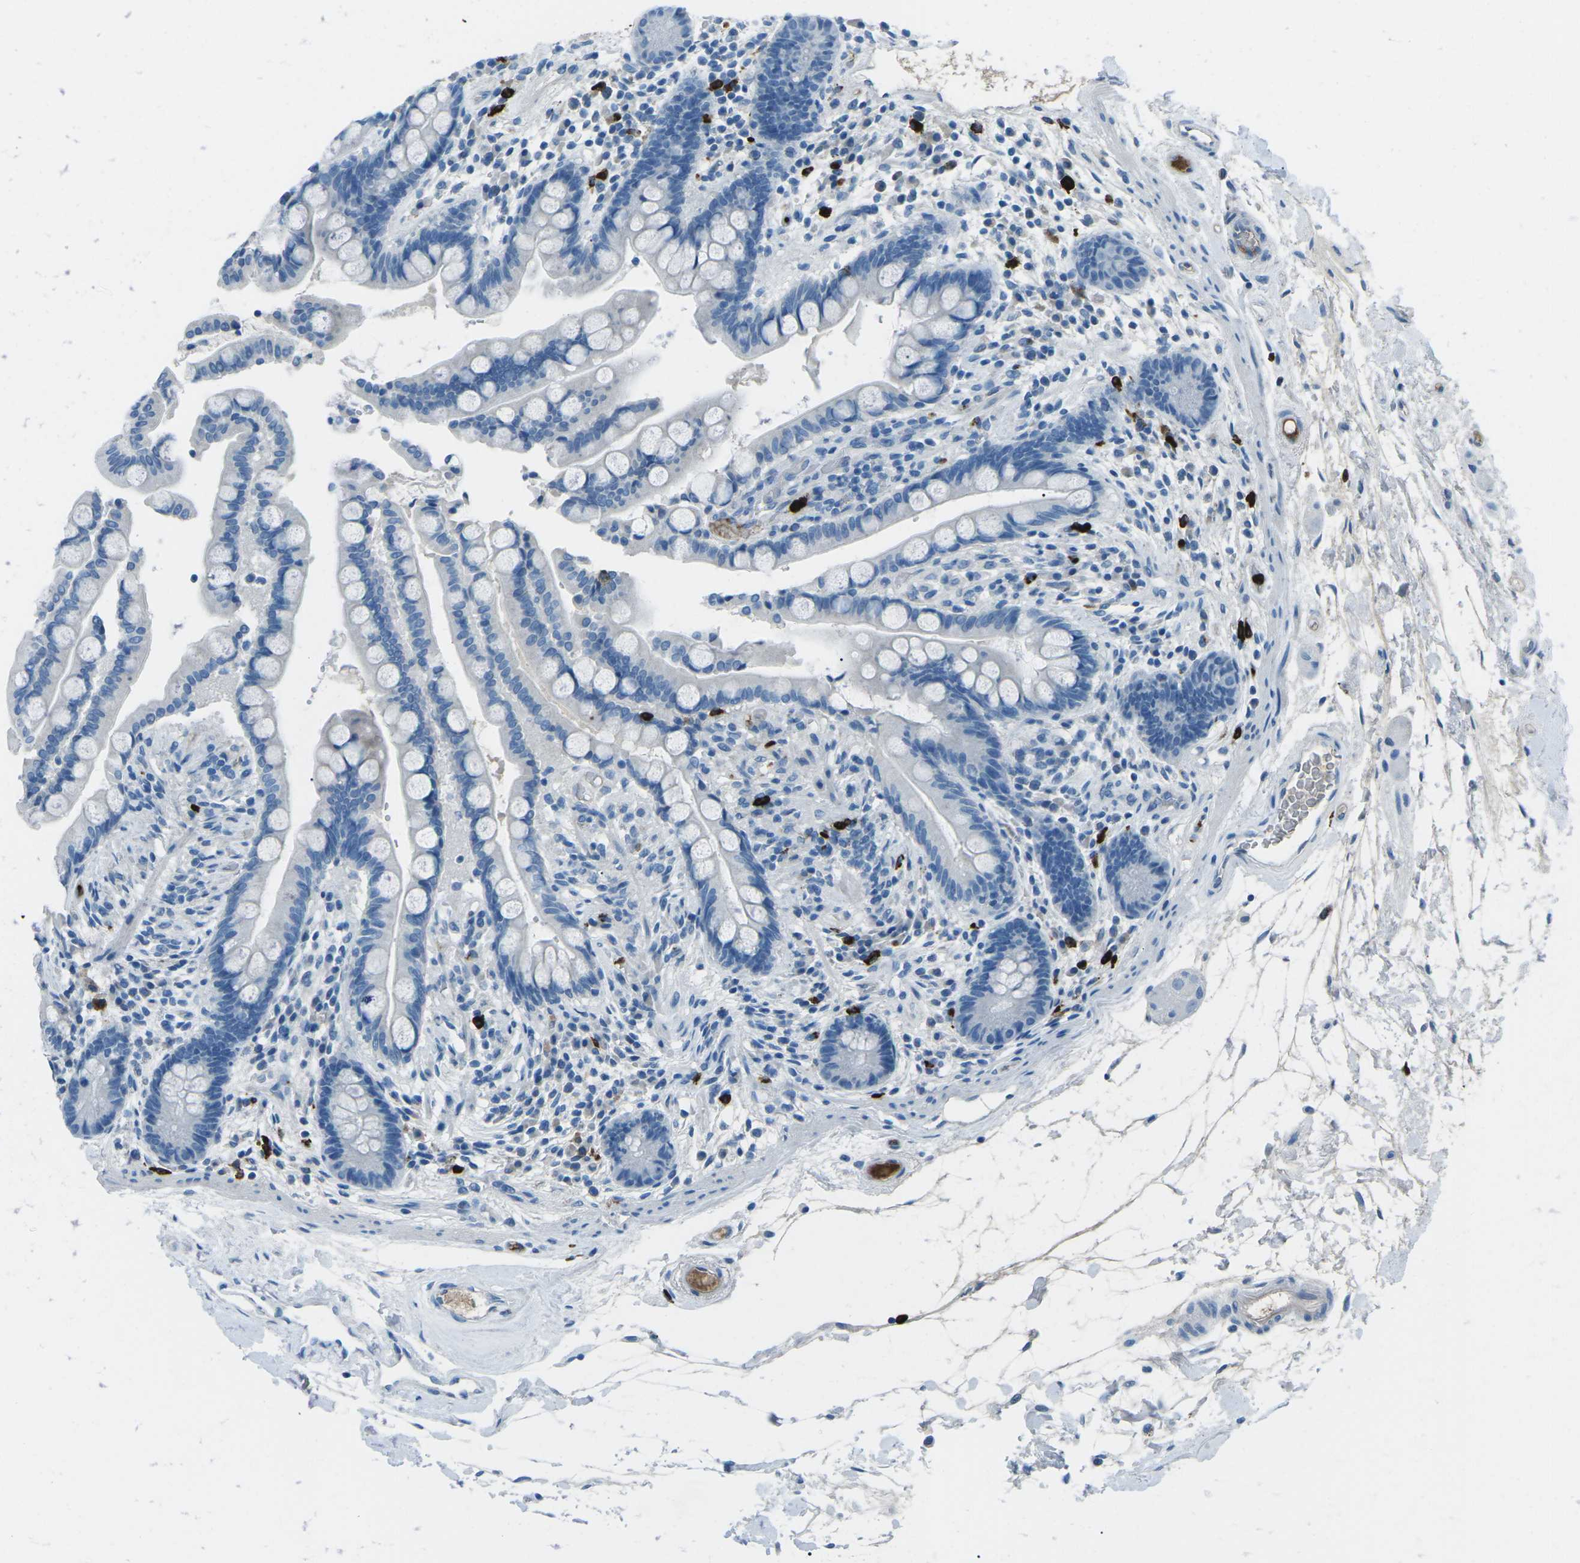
{"staining": {"intensity": "negative", "quantity": "none", "location": "none"}, "tissue": "colon", "cell_type": "Endothelial cells", "image_type": "normal", "snomed": [{"axis": "morphology", "description": "Normal tissue, NOS"}, {"axis": "topography", "description": "Colon"}], "caption": "Immunohistochemical staining of normal colon demonstrates no significant expression in endothelial cells.", "gene": "FCN1", "patient": {"sex": "male", "age": 73}}